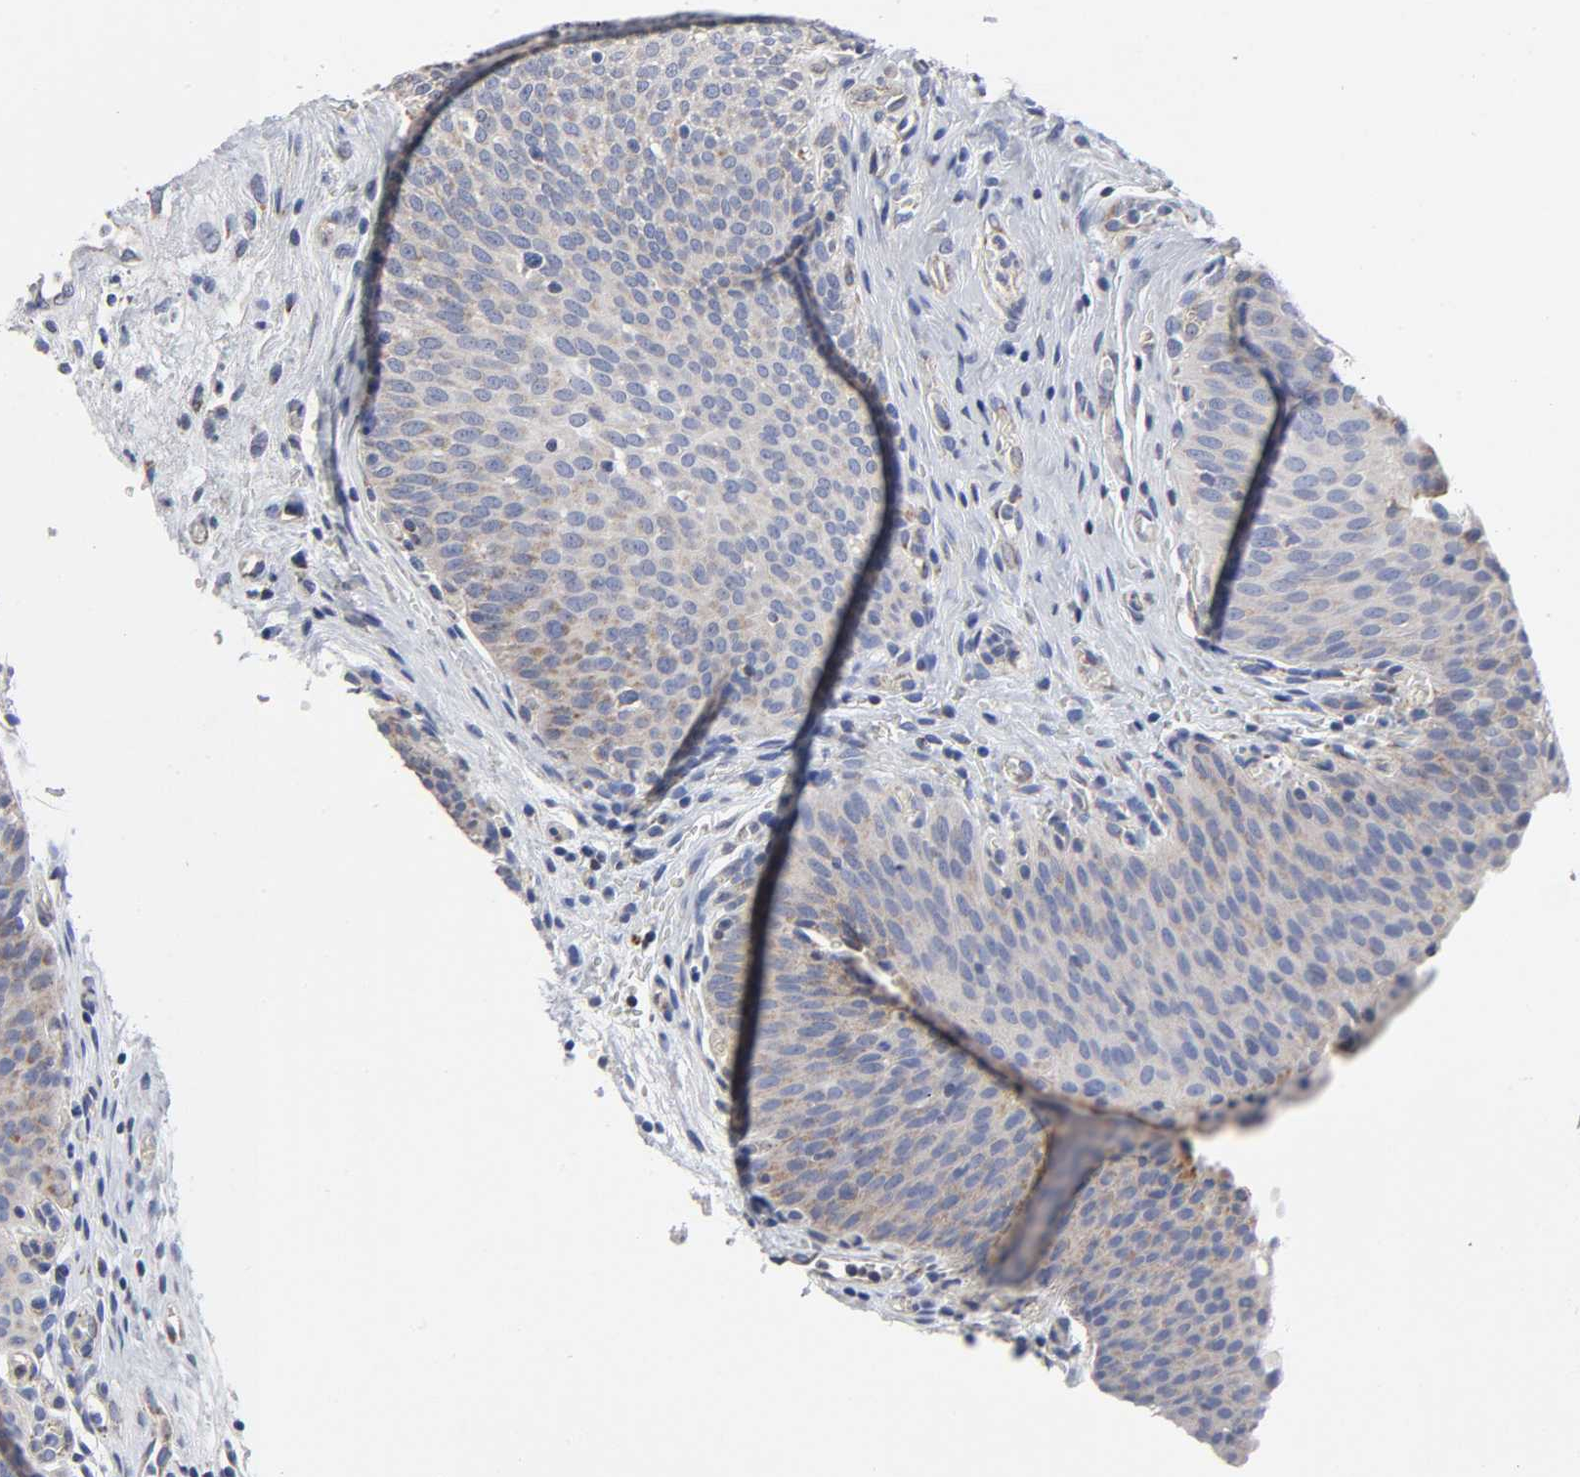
{"staining": {"intensity": "weak", "quantity": "25%-75%", "location": "cytoplasmic/membranous"}, "tissue": "urinary bladder", "cell_type": "Urothelial cells", "image_type": "normal", "snomed": [{"axis": "morphology", "description": "Normal tissue, NOS"}, {"axis": "morphology", "description": "Dysplasia, NOS"}, {"axis": "topography", "description": "Urinary bladder"}], "caption": "A photomicrograph of urinary bladder stained for a protein exhibits weak cytoplasmic/membranous brown staining in urothelial cells. The staining was performed using DAB (3,3'-diaminobenzidine) to visualize the protein expression in brown, while the nuclei were stained in blue with hematoxylin (Magnification: 20x).", "gene": "AOPEP", "patient": {"sex": "male", "age": 35}}